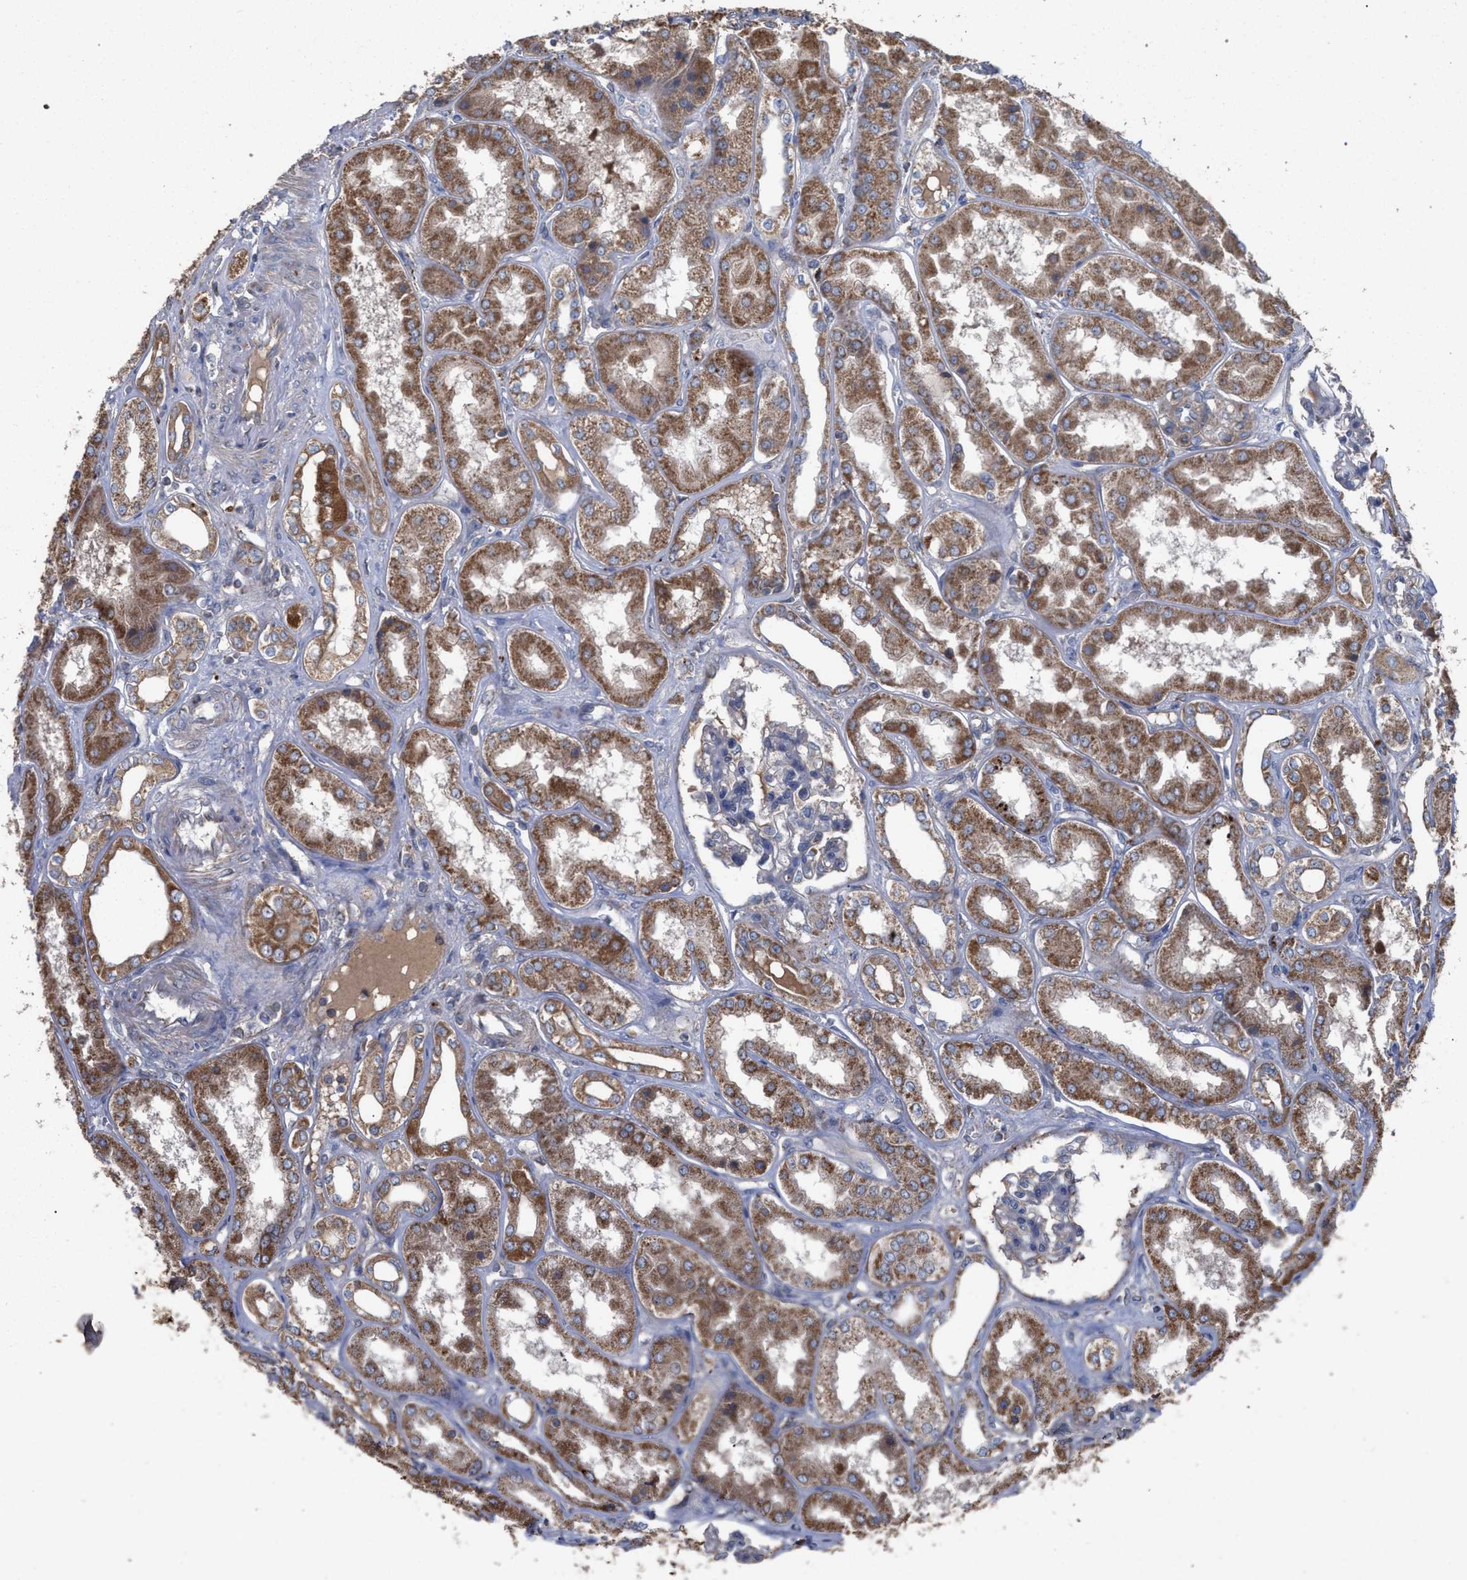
{"staining": {"intensity": "weak", "quantity": "<25%", "location": "cytoplasmic/membranous"}, "tissue": "kidney", "cell_type": "Cells in glomeruli", "image_type": "normal", "snomed": [{"axis": "morphology", "description": "Normal tissue, NOS"}, {"axis": "topography", "description": "Kidney"}], "caption": "IHC micrograph of normal kidney stained for a protein (brown), which demonstrates no staining in cells in glomeruli. Nuclei are stained in blue.", "gene": "BCL2L12", "patient": {"sex": "female", "age": 56}}